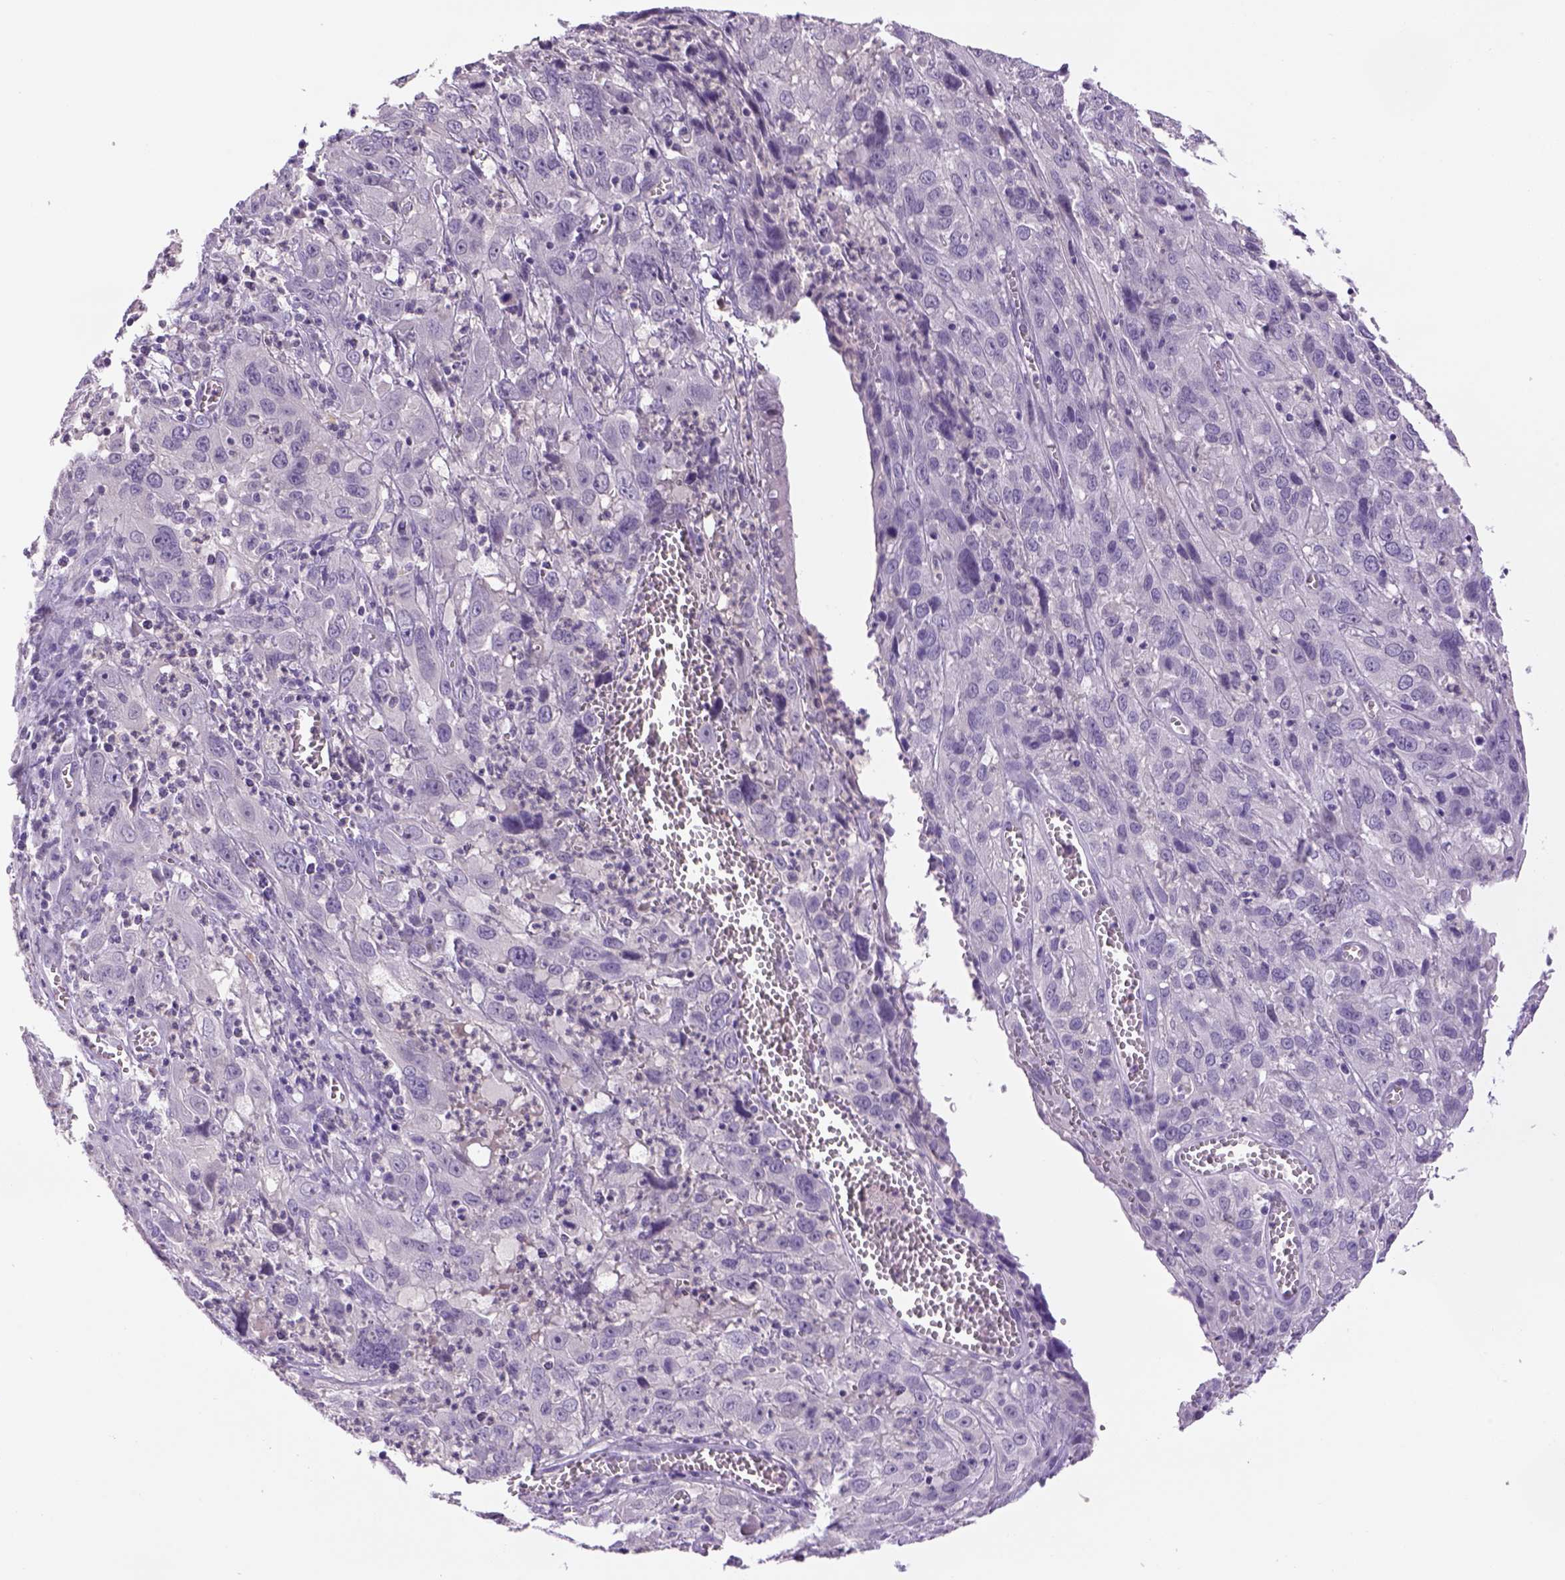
{"staining": {"intensity": "negative", "quantity": "none", "location": "none"}, "tissue": "cervical cancer", "cell_type": "Tumor cells", "image_type": "cancer", "snomed": [{"axis": "morphology", "description": "Squamous cell carcinoma, NOS"}, {"axis": "topography", "description": "Cervix"}], "caption": "Tumor cells are negative for brown protein staining in squamous cell carcinoma (cervical).", "gene": "DBH", "patient": {"sex": "female", "age": 32}}